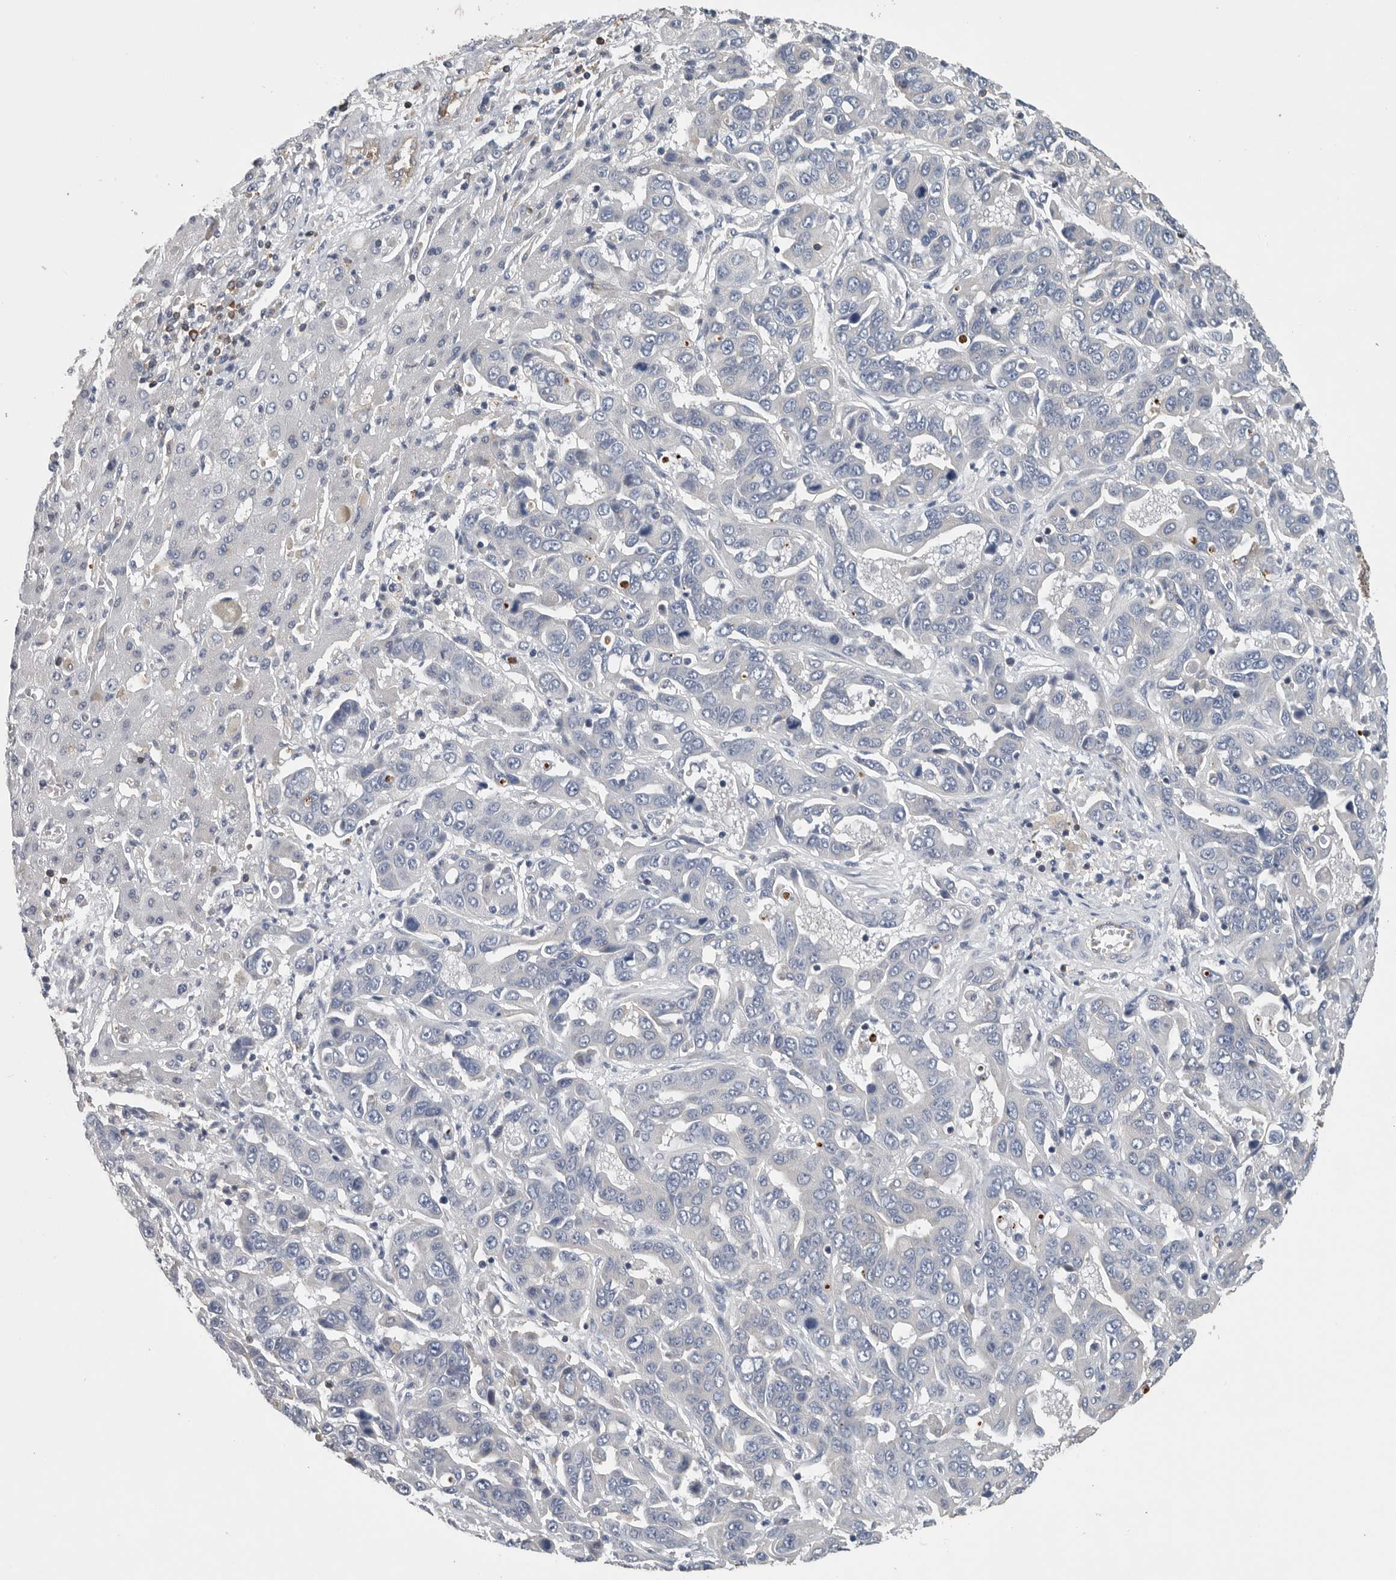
{"staining": {"intensity": "negative", "quantity": "none", "location": "none"}, "tissue": "liver cancer", "cell_type": "Tumor cells", "image_type": "cancer", "snomed": [{"axis": "morphology", "description": "Cholangiocarcinoma"}, {"axis": "topography", "description": "Liver"}], "caption": "High magnification brightfield microscopy of liver cancer (cholangiocarcinoma) stained with DAB (brown) and counterstained with hematoxylin (blue): tumor cells show no significant staining.", "gene": "PDCD4", "patient": {"sex": "female", "age": 52}}